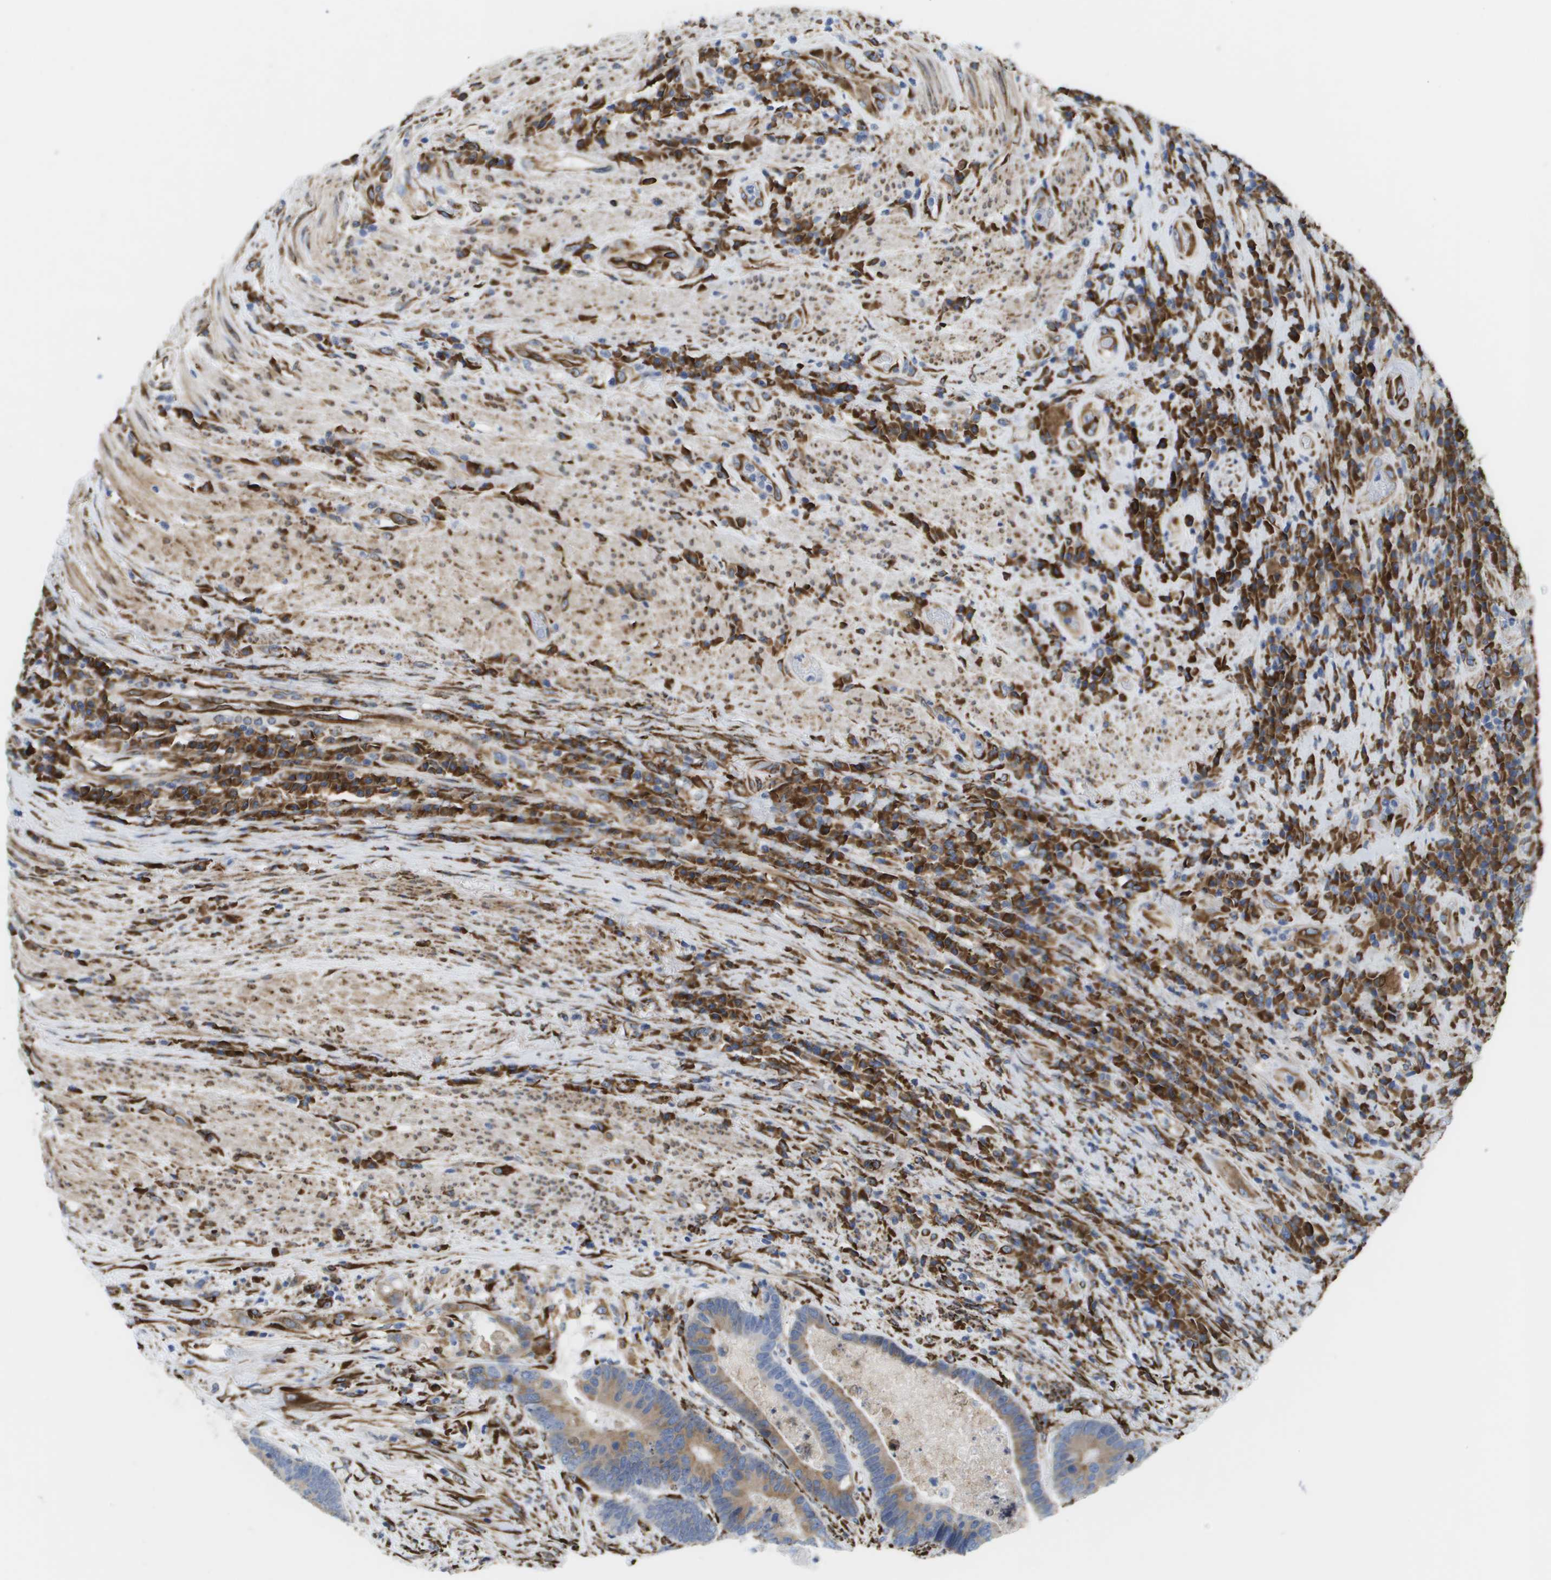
{"staining": {"intensity": "weak", "quantity": "25%-75%", "location": "cytoplasmic/membranous"}, "tissue": "colorectal cancer", "cell_type": "Tumor cells", "image_type": "cancer", "snomed": [{"axis": "morphology", "description": "Adenocarcinoma, NOS"}, {"axis": "topography", "description": "Rectum"}], "caption": "High-power microscopy captured an immunohistochemistry micrograph of colorectal cancer (adenocarcinoma), revealing weak cytoplasmic/membranous staining in approximately 25%-75% of tumor cells. (IHC, brightfield microscopy, high magnification).", "gene": "ST3GAL2", "patient": {"sex": "male", "age": 51}}